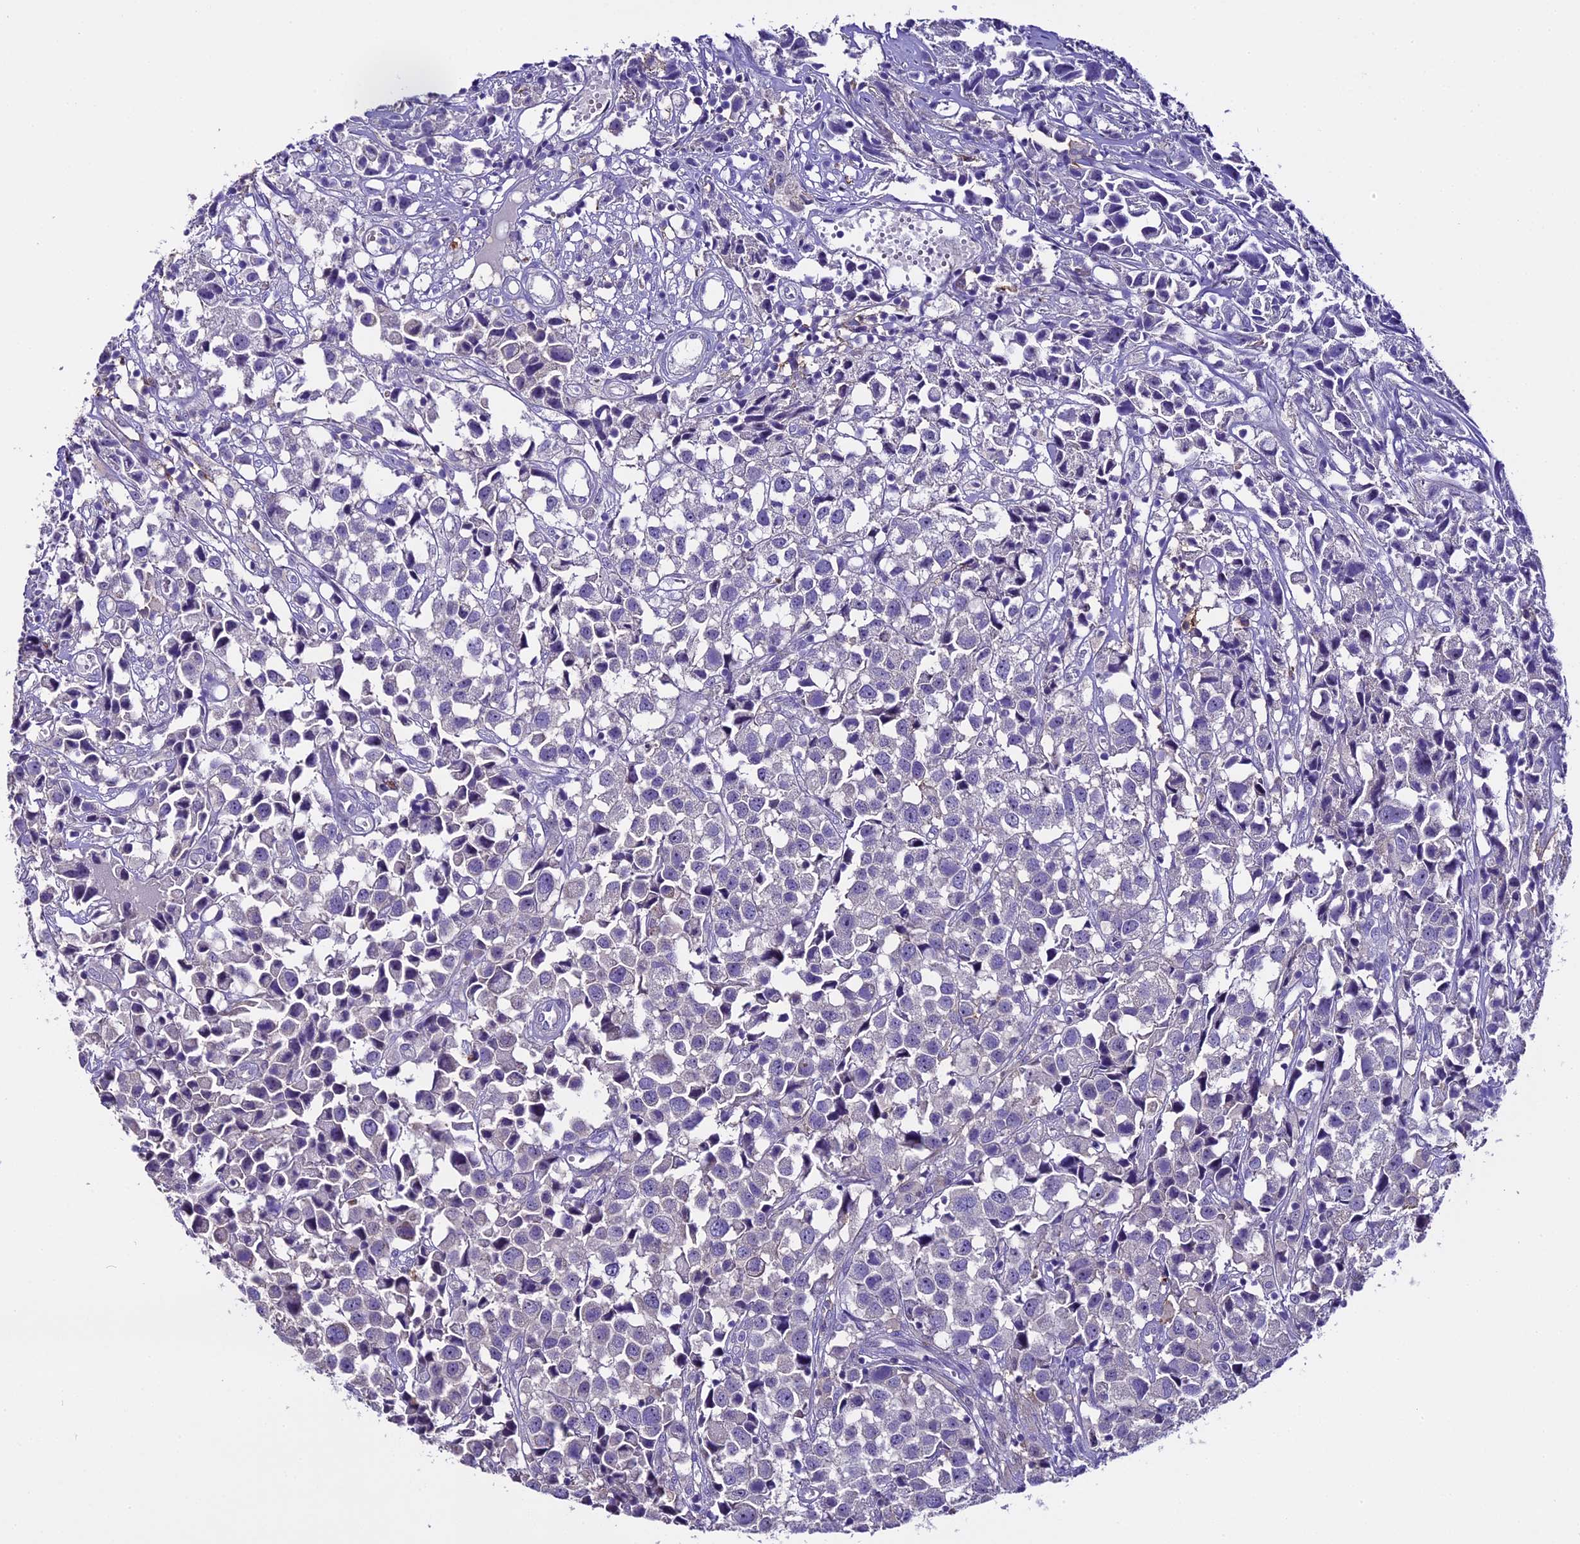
{"staining": {"intensity": "negative", "quantity": "none", "location": "none"}, "tissue": "urothelial cancer", "cell_type": "Tumor cells", "image_type": "cancer", "snomed": [{"axis": "morphology", "description": "Urothelial carcinoma, High grade"}, {"axis": "topography", "description": "Urinary bladder"}], "caption": "The histopathology image displays no staining of tumor cells in high-grade urothelial carcinoma.", "gene": "NOD2", "patient": {"sex": "female", "age": 75}}